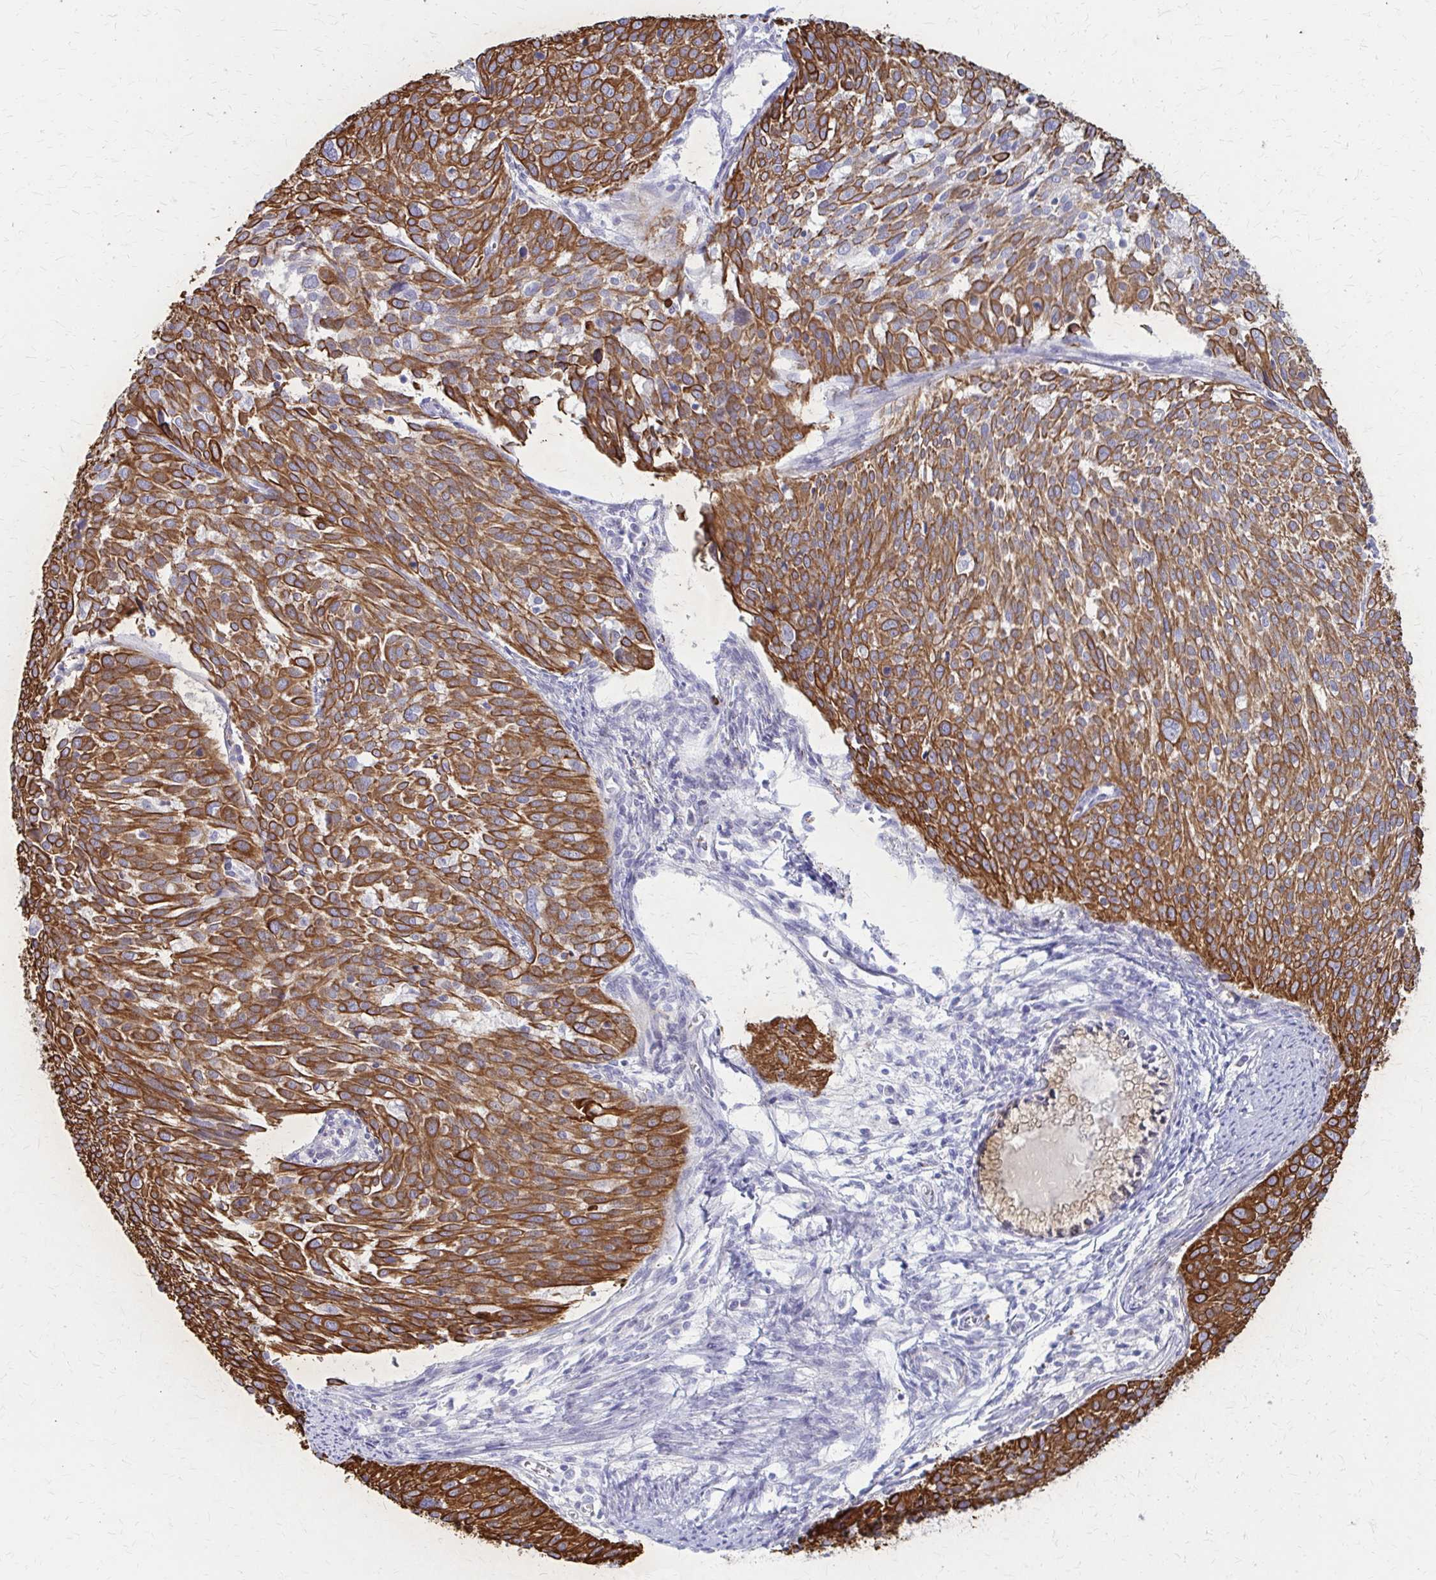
{"staining": {"intensity": "strong", "quantity": ">75%", "location": "cytoplasmic/membranous"}, "tissue": "cervical cancer", "cell_type": "Tumor cells", "image_type": "cancer", "snomed": [{"axis": "morphology", "description": "Squamous cell carcinoma, NOS"}, {"axis": "topography", "description": "Cervix"}], "caption": "Immunohistochemistry (IHC) of cervical squamous cell carcinoma exhibits high levels of strong cytoplasmic/membranous positivity in about >75% of tumor cells. (brown staining indicates protein expression, while blue staining denotes nuclei).", "gene": "GLYATL2", "patient": {"sex": "female", "age": 39}}